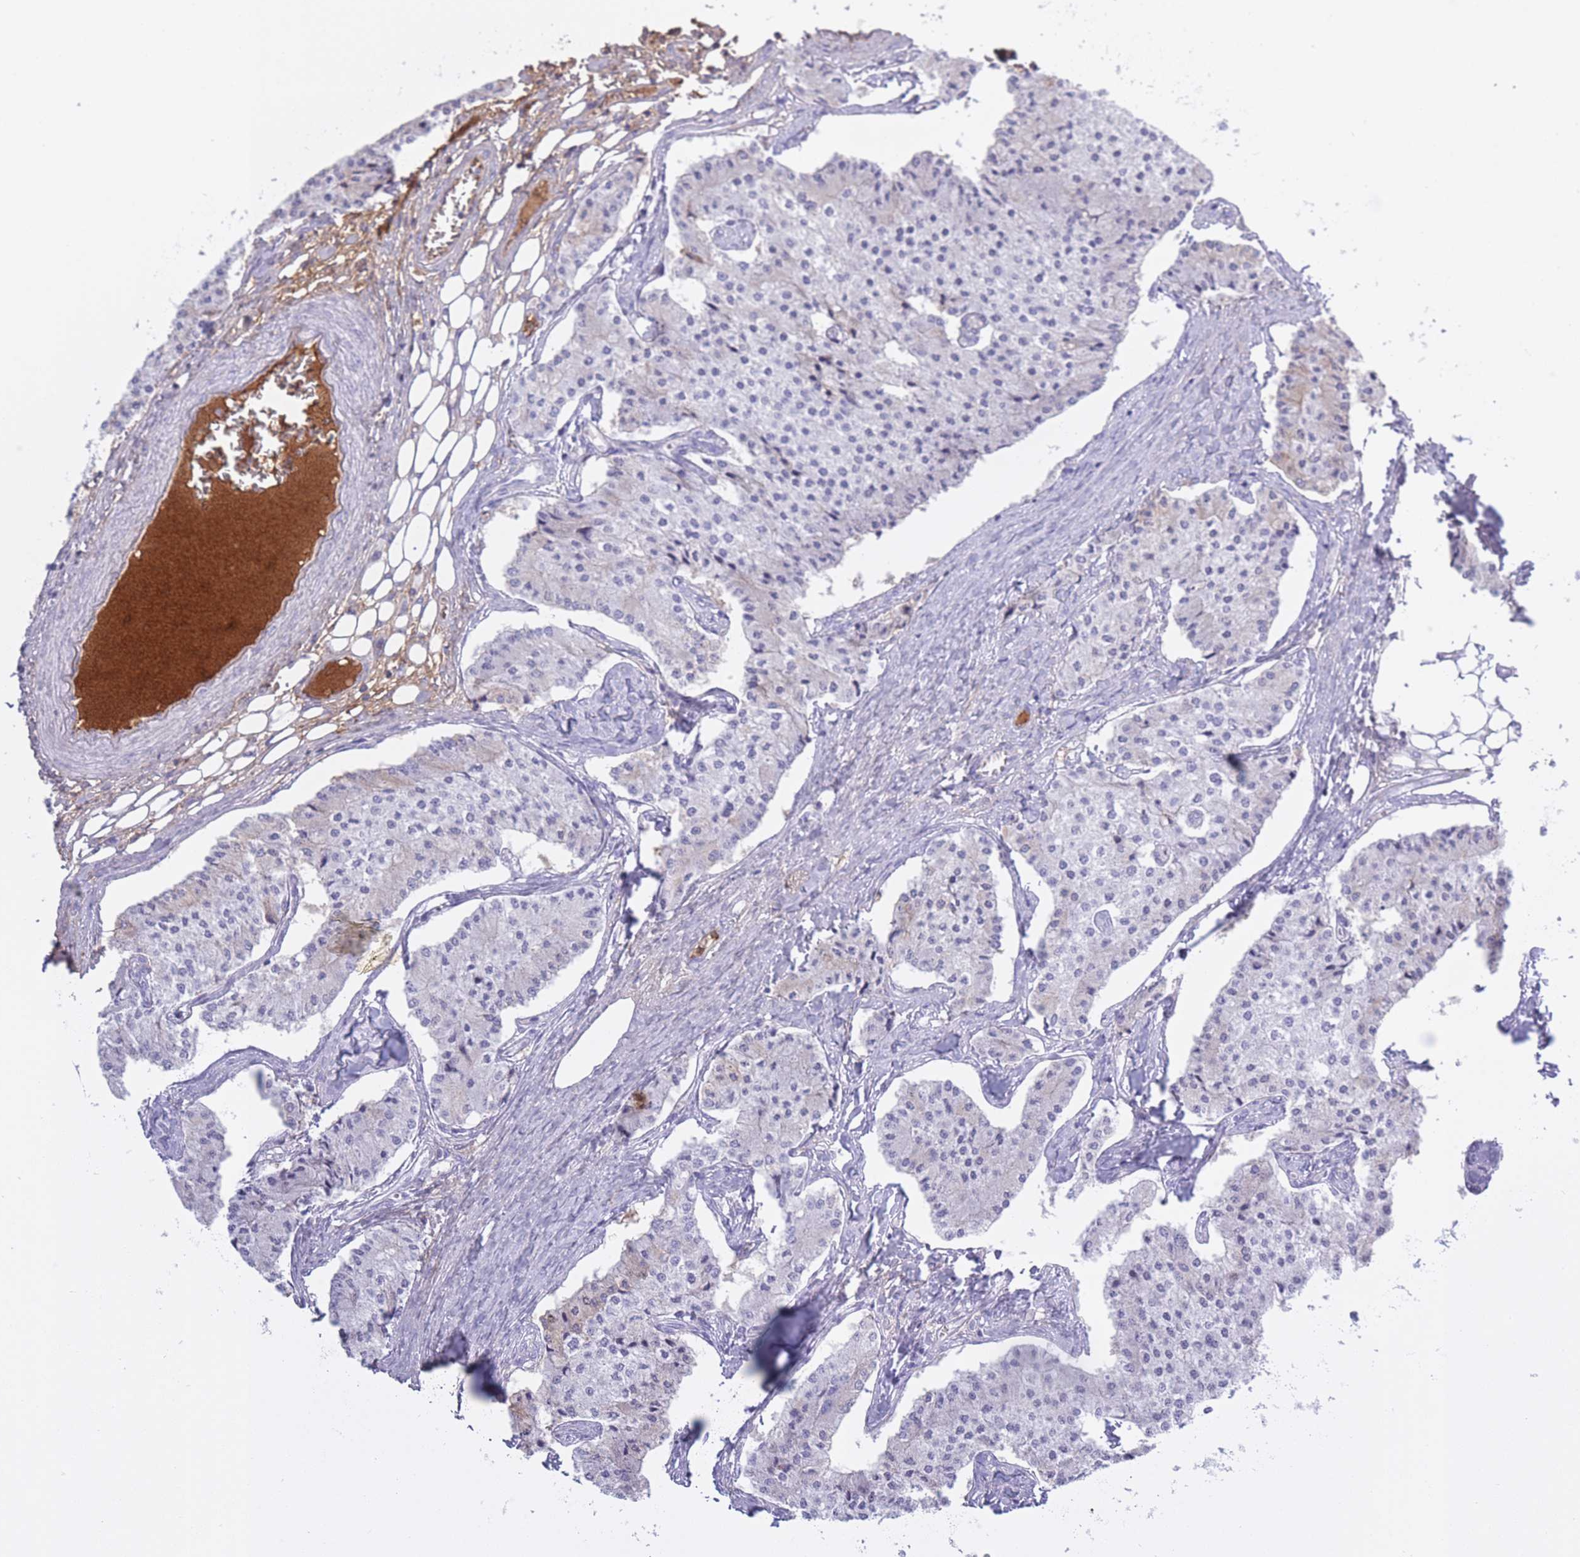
{"staining": {"intensity": "negative", "quantity": "none", "location": "none"}, "tissue": "carcinoid", "cell_type": "Tumor cells", "image_type": "cancer", "snomed": [{"axis": "morphology", "description": "Carcinoid, malignant, NOS"}, {"axis": "topography", "description": "Colon"}], "caption": "High magnification brightfield microscopy of carcinoid stained with DAB (3,3'-diaminobenzidine) (brown) and counterstained with hematoxylin (blue): tumor cells show no significant positivity. Brightfield microscopy of IHC stained with DAB (brown) and hematoxylin (blue), captured at high magnification.", "gene": "AP3S2", "patient": {"sex": "female", "age": 52}}